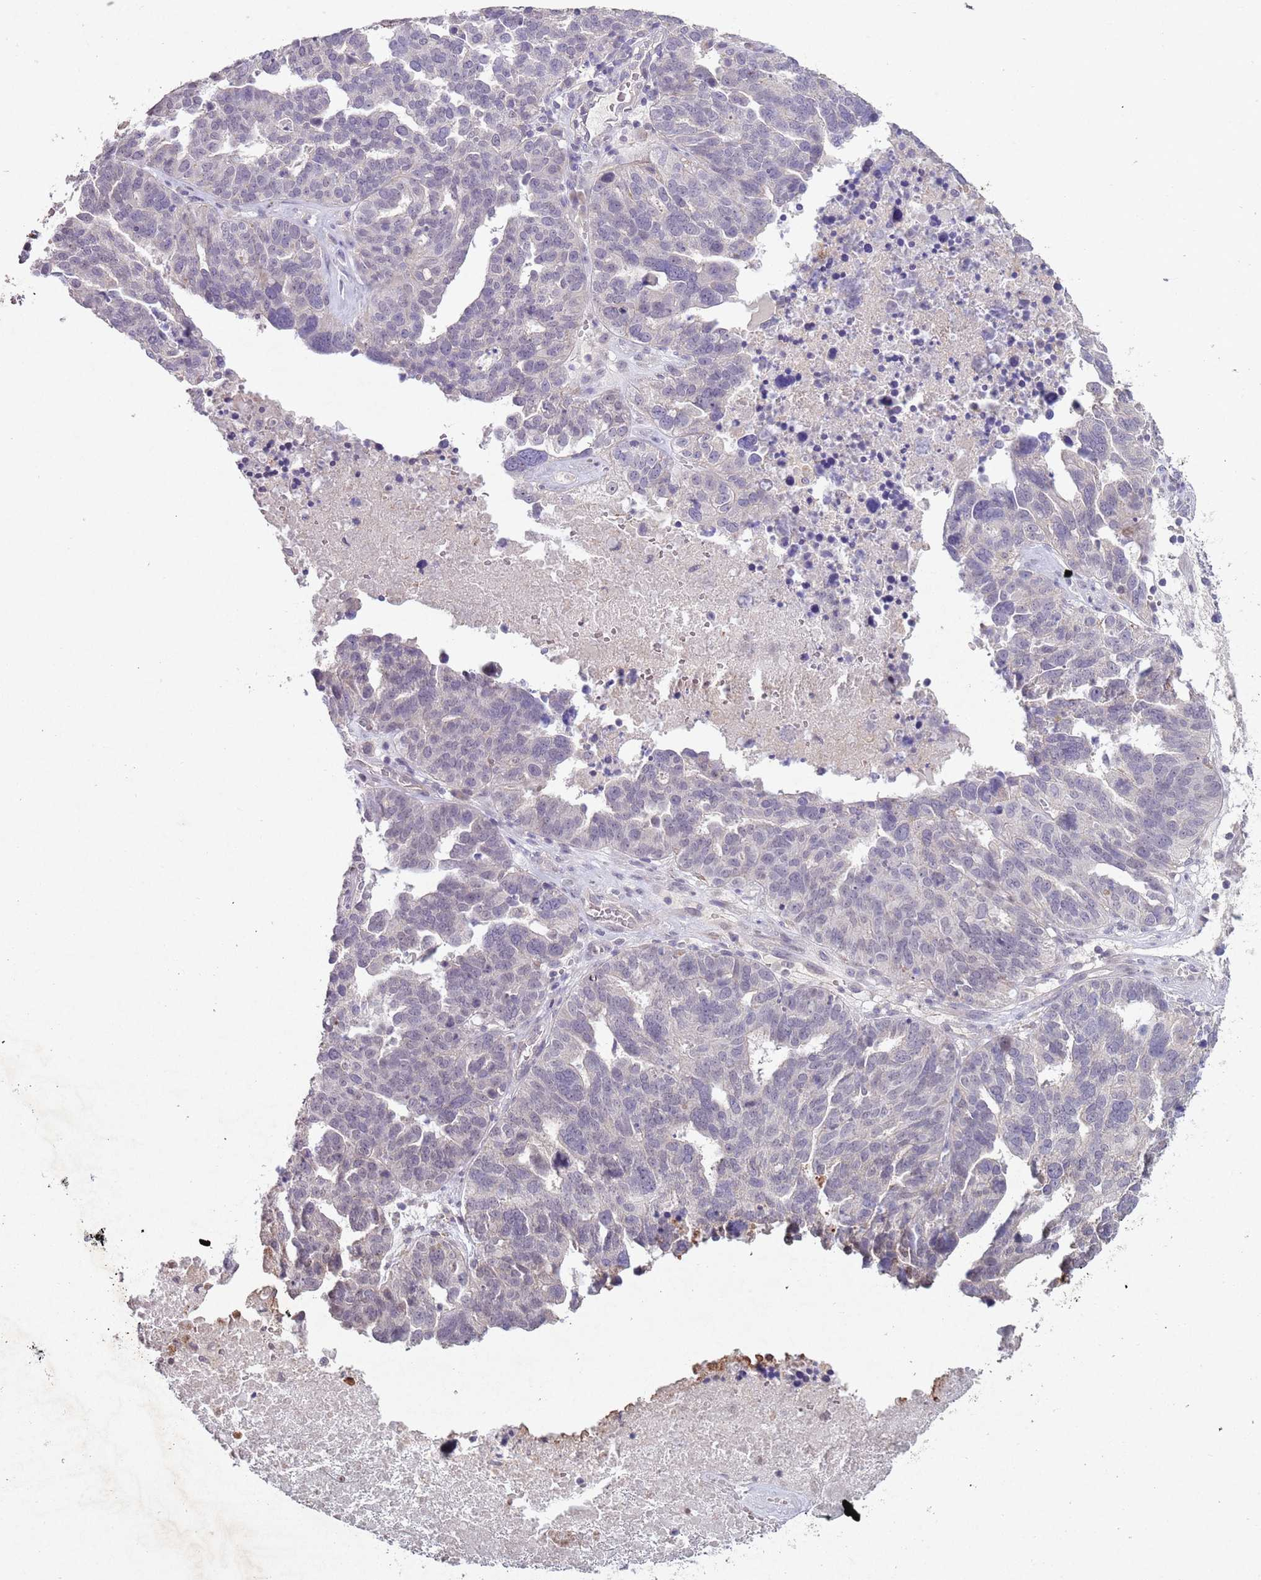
{"staining": {"intensity": "weak", "quantity": "<25%", "location": "nuclear"}, "tissue": "ovarian cancer", "cell_type": "Tumor cells", "image_type": "cancer", "snomed": [{"axis": "morphology", "description": "Cystadenocarcinoma, serous, NOS"}, {"axis": "topography", "description": "Ovary"}], "caption": "Immunohistochemistry histopathology image of neoplastic tissue: human ovarian cancer (serous cystadenocarcinoma) stained with DAB (3,3'-diaminobenzidine) exhibits no significant protein expression in tumor cells.", "gene": "CCNI", "patient": {"sex": "female", "age": 59}}